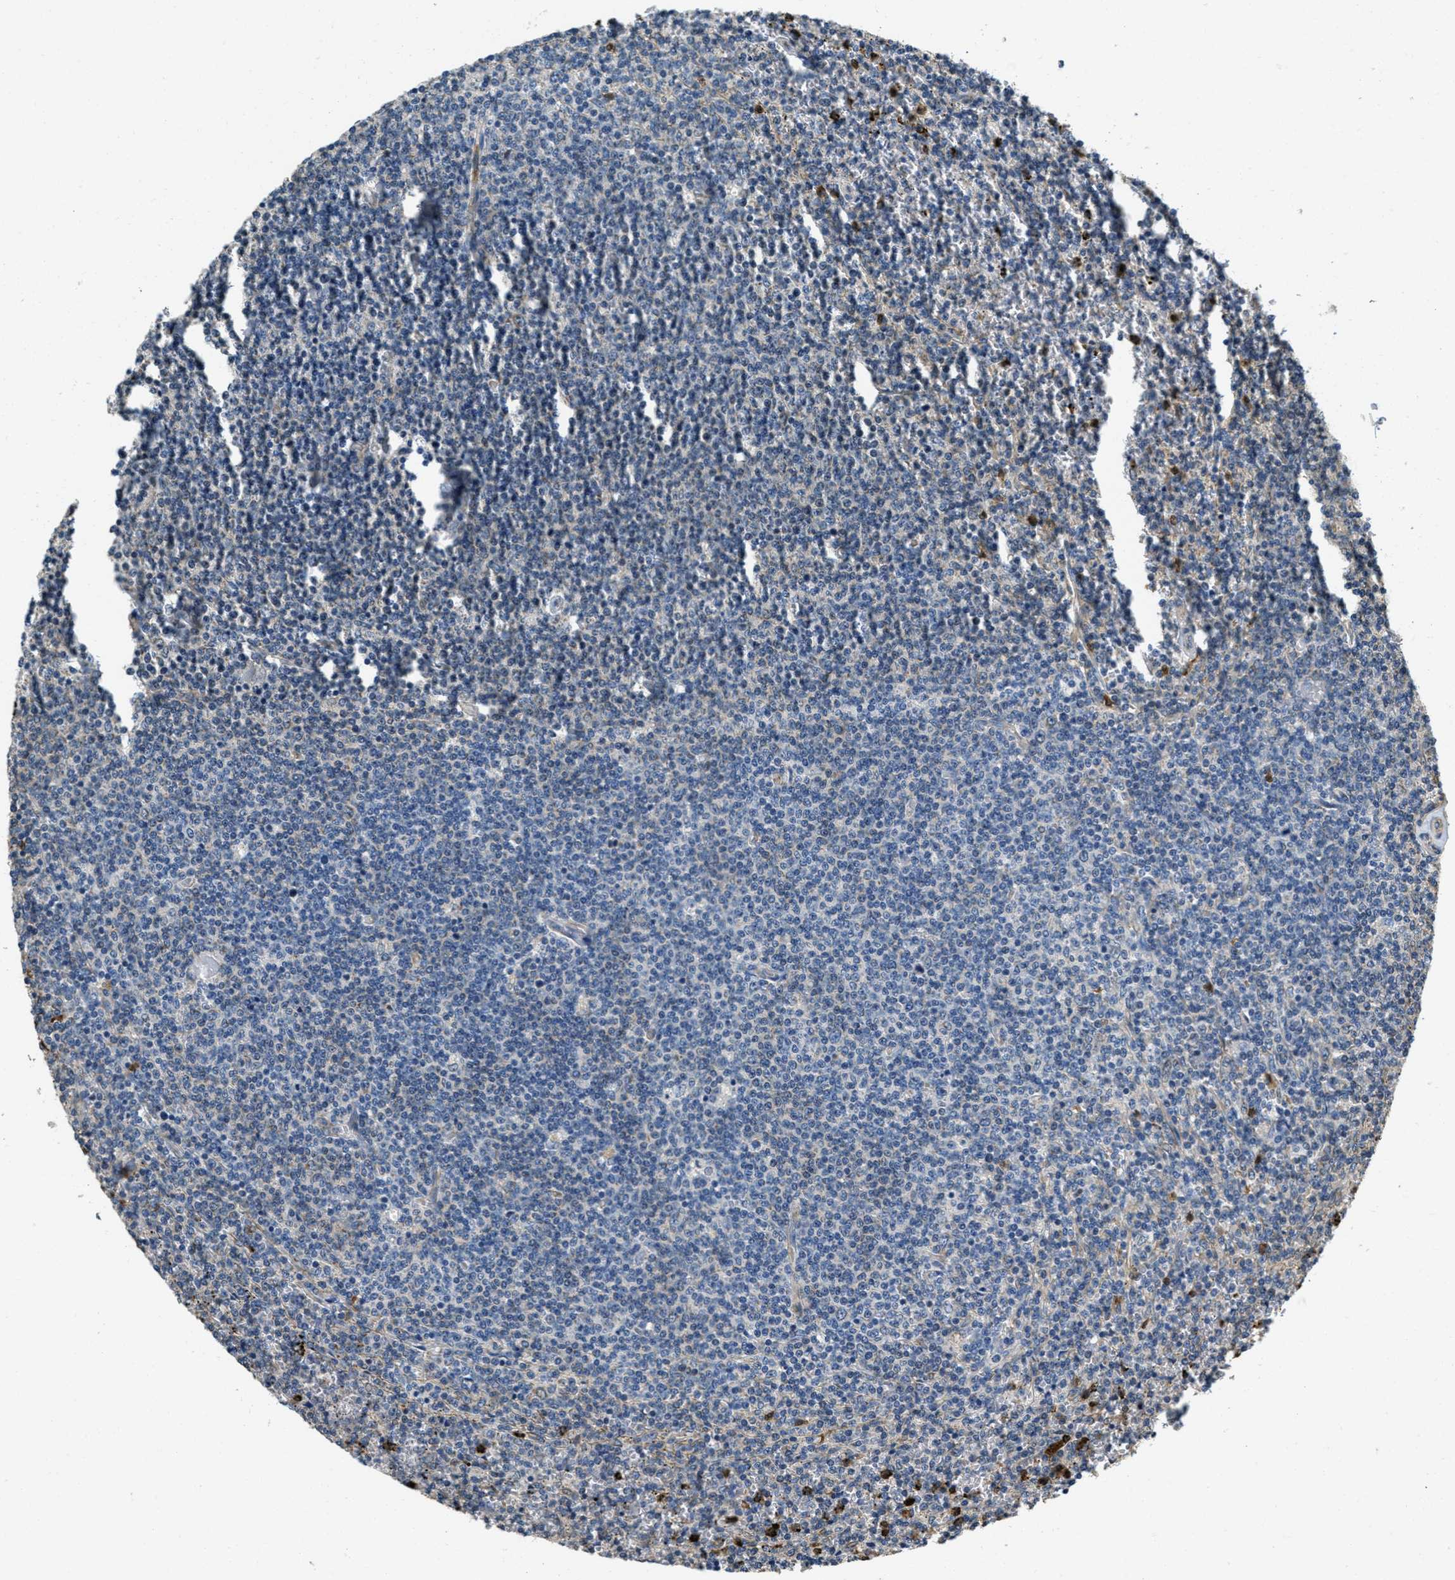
{"staining": {"intensity": "negative", "quantity": "none", "location": "none"}, "tissue": "lymphoma", "cell_type": "Tumor cells", "image_type": "cancer", "snomed": [{"axis": "morphology", "description": "Malignant lymphoma, non-Hodgkin's type, Low grade"}, {"axis": "topography", "description": "Spleen"}], "caption": "This is a photomicrograph of immunohistochemistry staining of lymphoma, which shows no positivity in tumor cells. (Immunohistochemistry (ihc), brightfield microscopy, high magnification).", "gene": "TOMM70", "patient": {"sex": "female", "age": 50}}